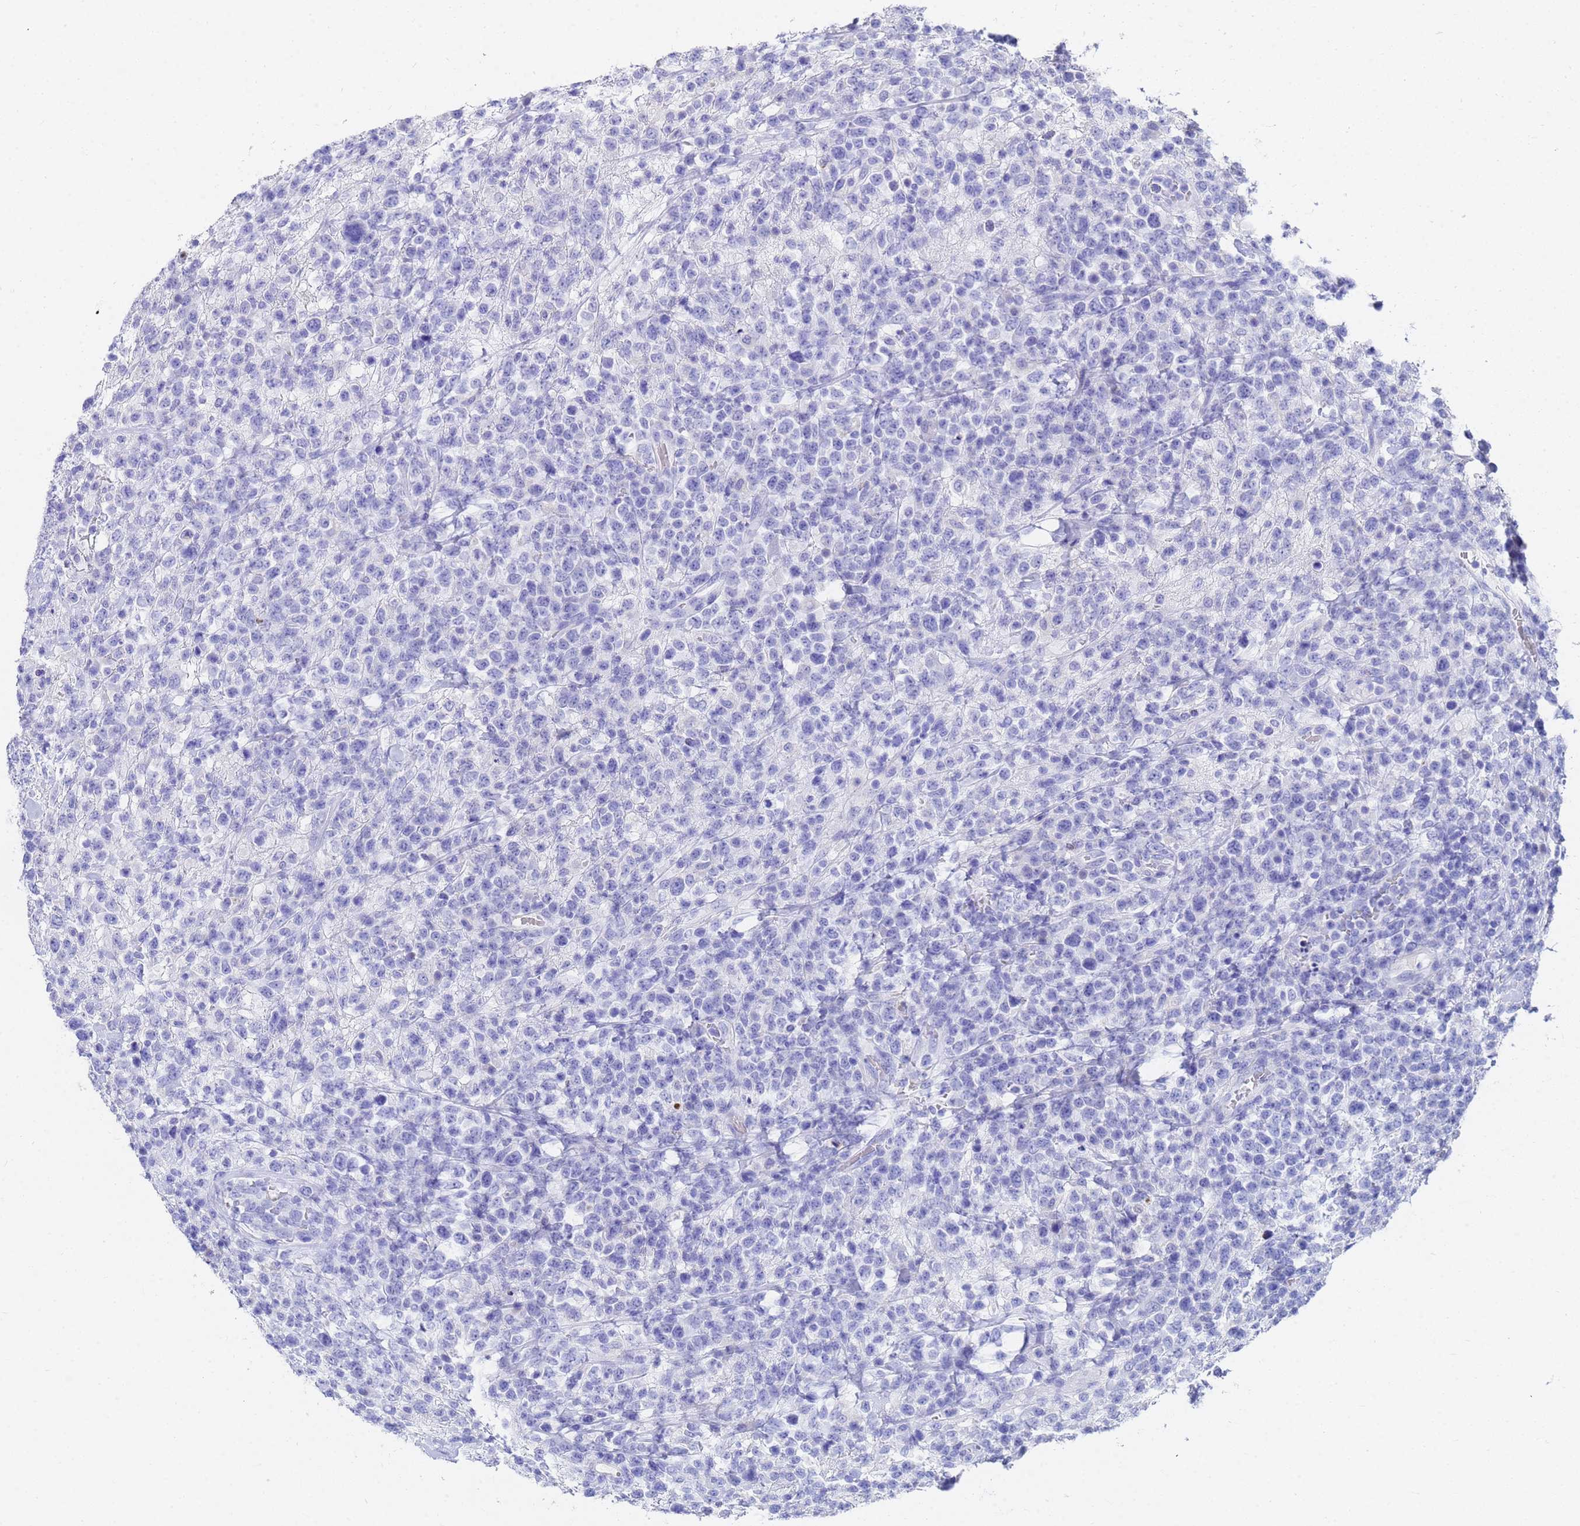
{"staining": {"intensity": "negative", "quantity": "none", "location": "none"}, "tissue": "lymphoma", "cell_type": "Tumor cells", "image_type": "cancer", "snomed": [{"axis": "morphology", "description": "Malignant lymphoma, non-Hodgkin's type, High grade"}, {"axis": "topography", "description": "Colon"}], "caption": "An image of human lymphoma is negative for staining in tumor cells.", "gene": "C2orf72", "patient": {"sex": "female", "age": 53}}